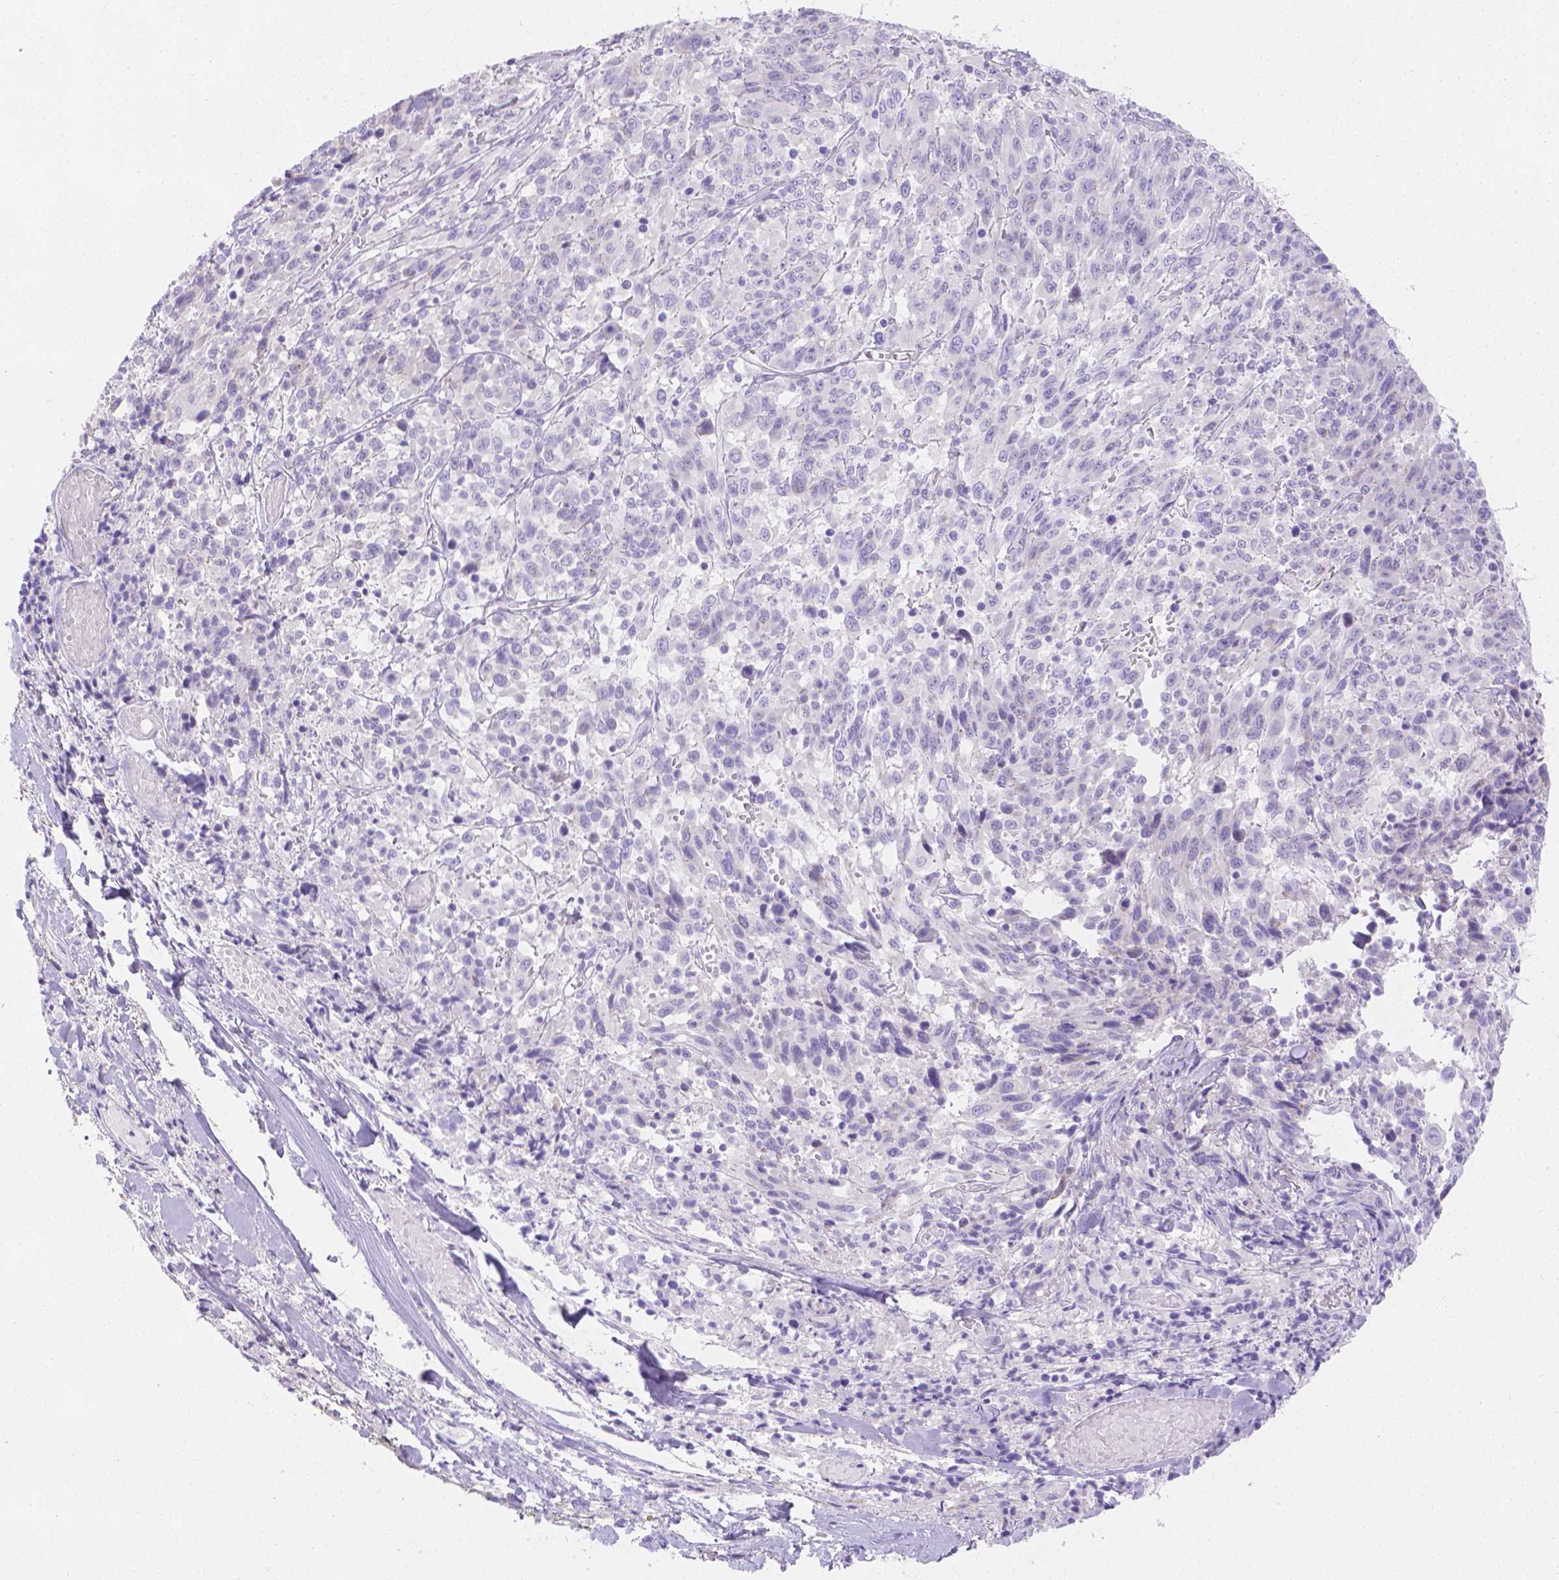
{"staining": {"intensity": "negative", "quantity": "none", "location": "none"}, "tissue": "melanoma", "cell_type": "Tumor cells", "image_type": "cancer", "snomed": [{"axis": "morphology", "description": "Malignant melanoma, NOS"}, {"axis": "topography", "description": "Skin"}], "caption": "A photomicrograph of human malignant melanoma is negative for staining in tumor cells.", "gene": "MLN", "patient": {"sex": "female", "age": 91}}